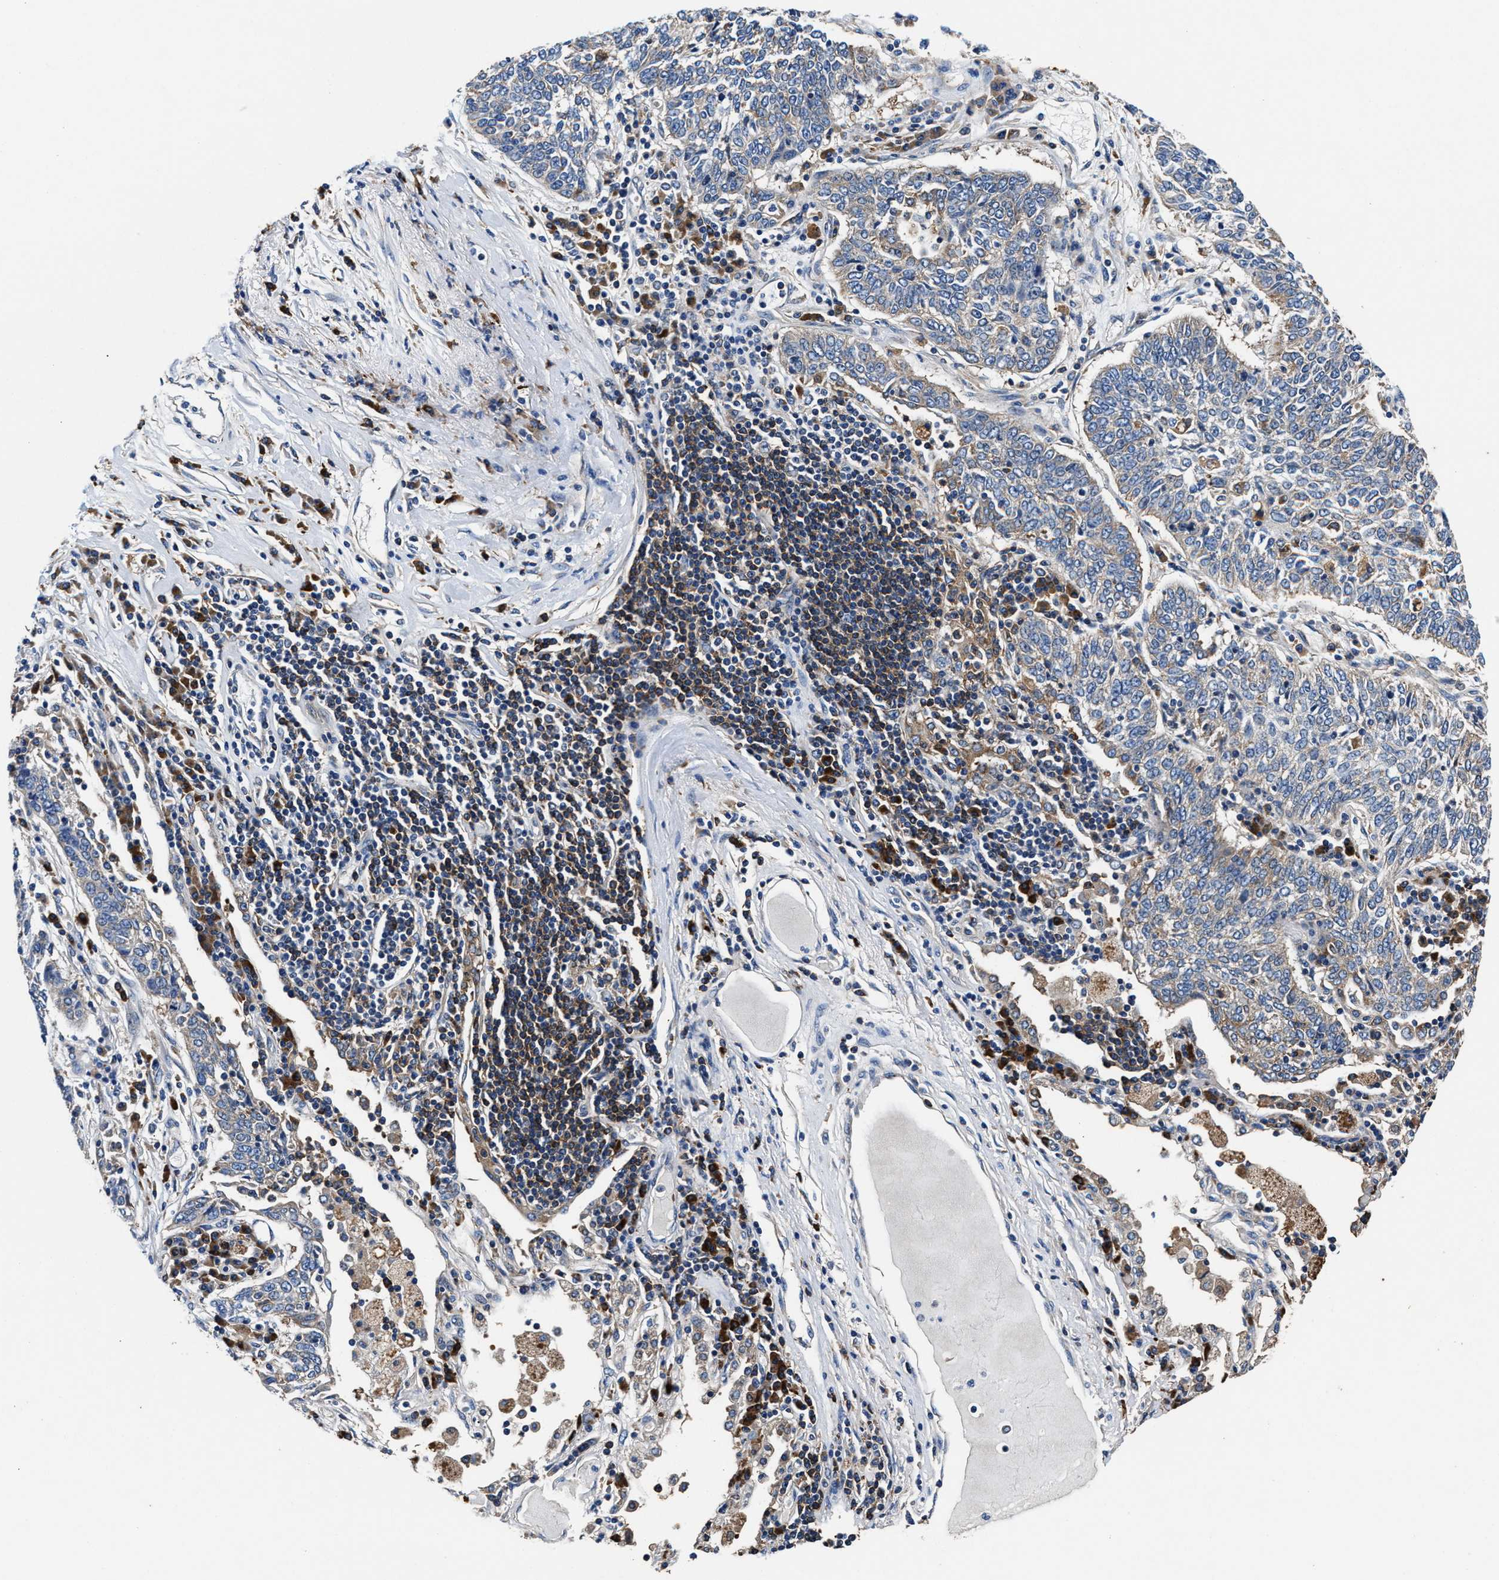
{"staining": {"intensity": "weak", "quantity": "<25%", "location": "cytoplasmic/membranous"}, "tissue": "lung cancer", "cell_type": "Tumor cells", "image_type": "cancer", "snomed": [{"axis": "morphology", "description": "Normal tissue, NOS"}, {"axis": "morphology", "description": "Squamous cell carcinoma, NOS"}, {"axis": "topography", "description": "Cartilage tissue"}, {"axis": "topography", "description": "Bronchus"}, {"axis": "topography", "description": "Lung"}], "caption": "DAB (3,3'-diaminobenzidine) immunohistochemical staining of squamous cell carcinoma (lung) displays no significant staining in tumor cells. (Immunohistochemistry, brightfield microscopy, high magnification).", "gene": "PPP1R9B", "patient": {"sex": "female", "age": 49}}